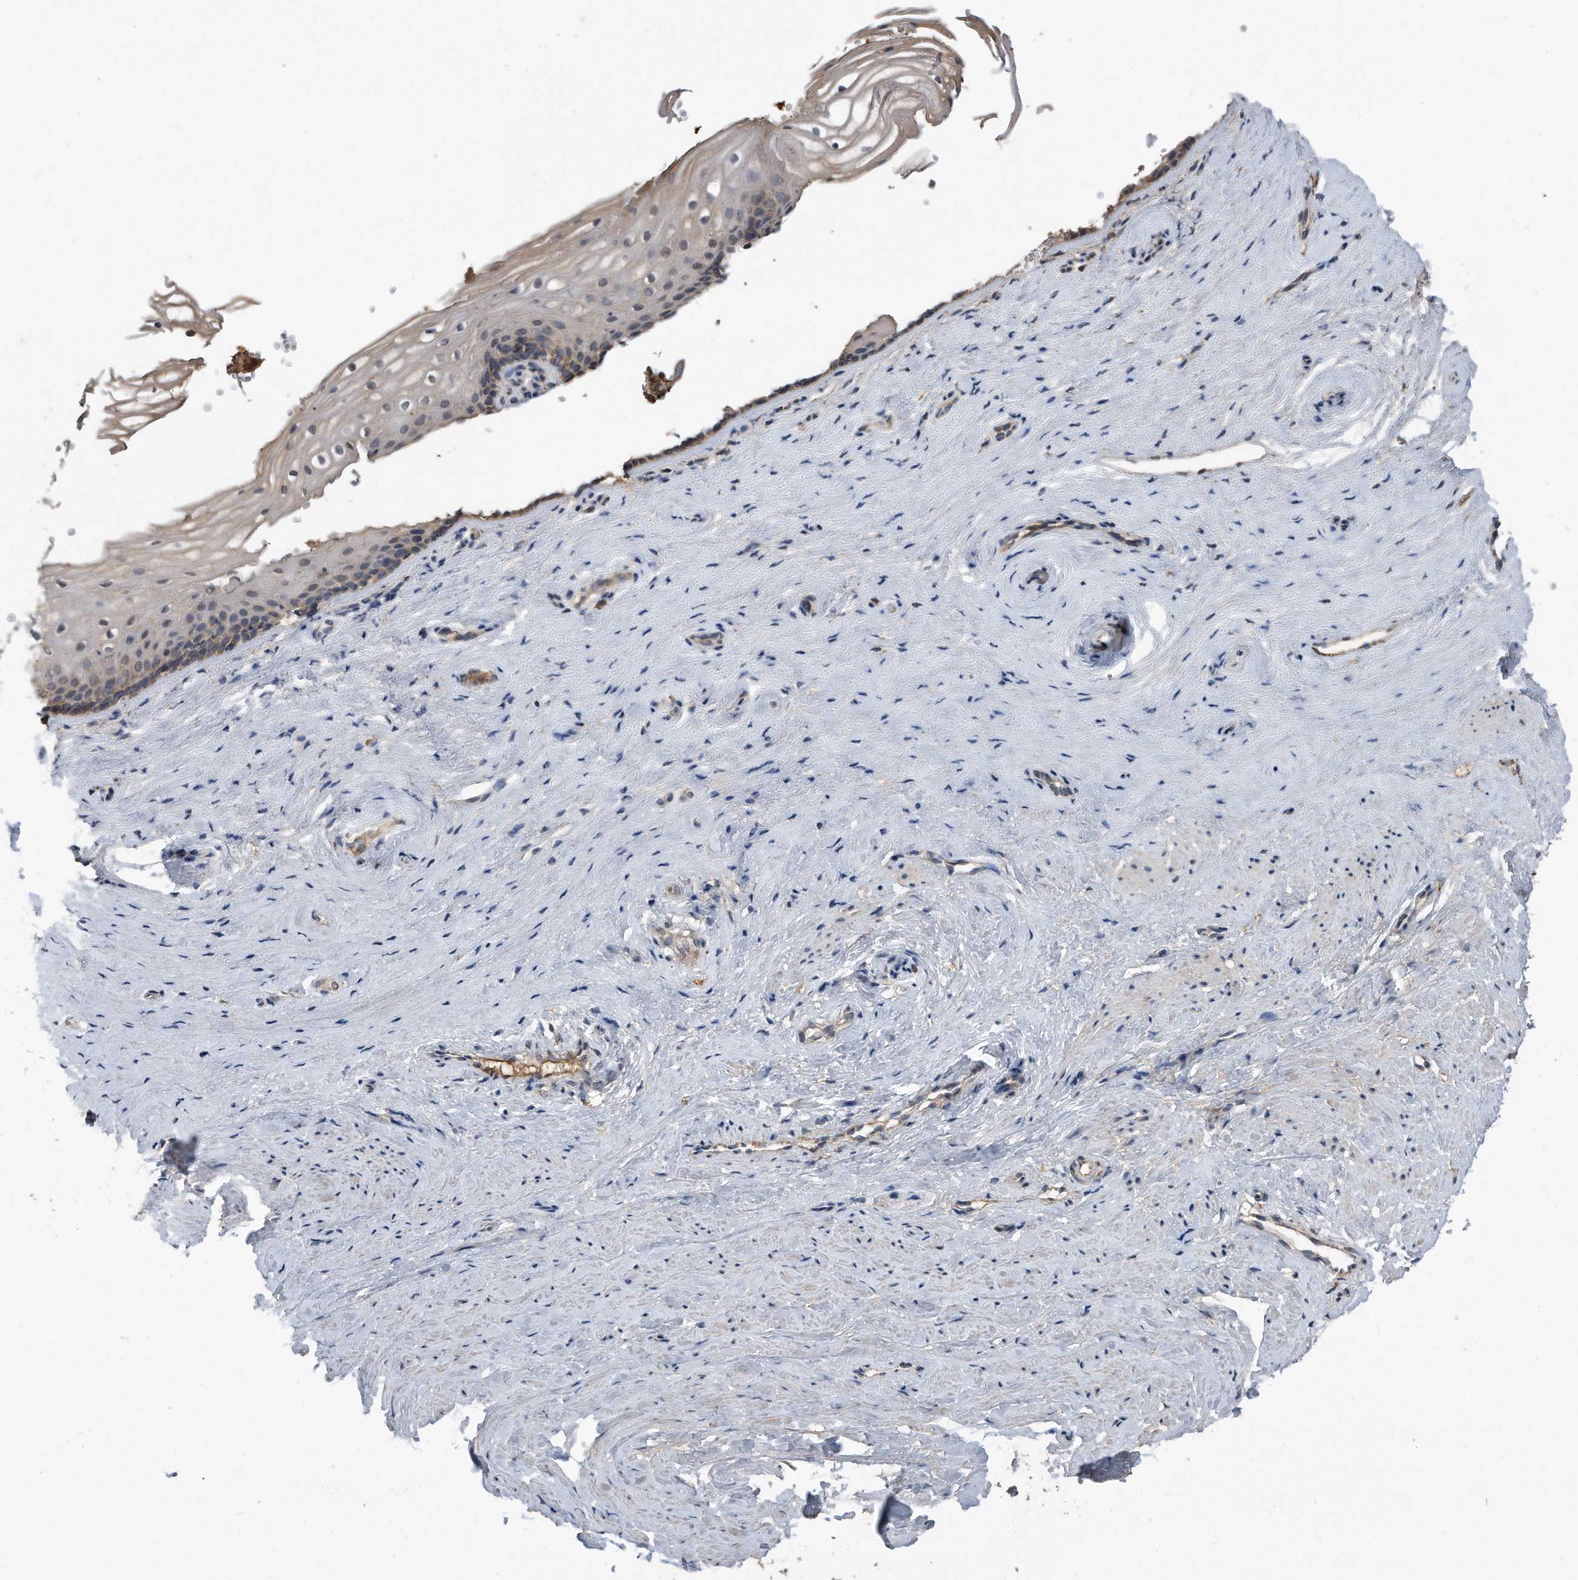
{"staining": {"intensity": "weak", "quantity": "<25%", "location": "cytoplasmic/membranous"}, "tissue": "vagina", "cell_type": "Squamous epithelial cells", "image_type": "normal", "snomed": [{"axis": "morphology", "description": "Normal tissue, NOS"}, {"axis": "topography", "description": "Vagina"}], "caption": "An immunohistochemistry image of benign vagina is shown. There is no staining in squamous epithelial cells of vagina. (IHC, brightfield microscopy, high magnification).", "gene": "SDHA", "patient": {"sex": "female", "age": 46}}